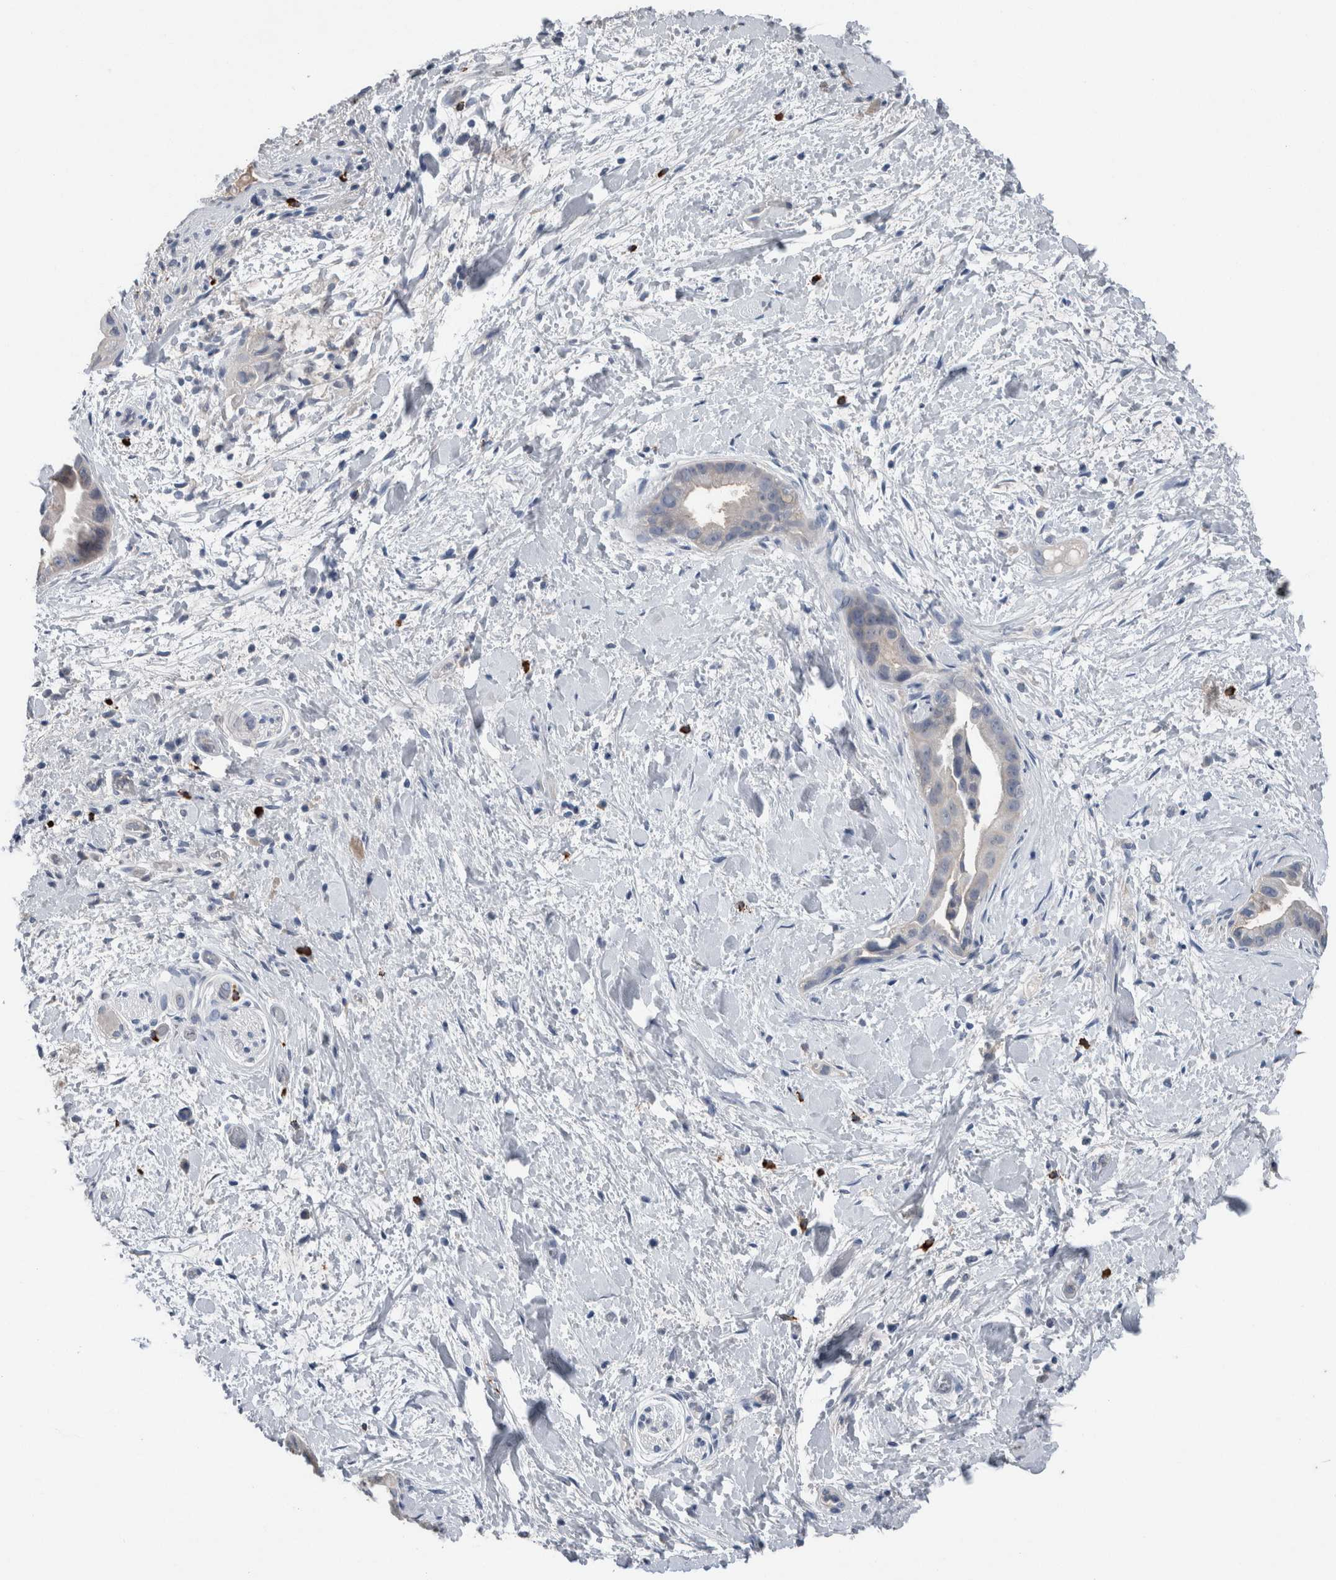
{"staining": {"intensity": "negative", "quantity": "none", "location": "none"}, "tissue": "pancreatic cancer", "cell_type": "Tumor cells", "image_type": "cancer", "snomed": [{"axis": "morphology", "description": "Adenocarcinoma, NOS"}, {"axis": "topography", "description": "Pancreas"}], "caption": "The image shows no significant expression in tumor cells of pancreatic cancer (adenocarcinoma). (DAB immunohistochemistry (IHC) visualized using brightfield microscopy, high magnification).", "gene": "CRNN", "patient": {"sex": "male", "age": 55}}